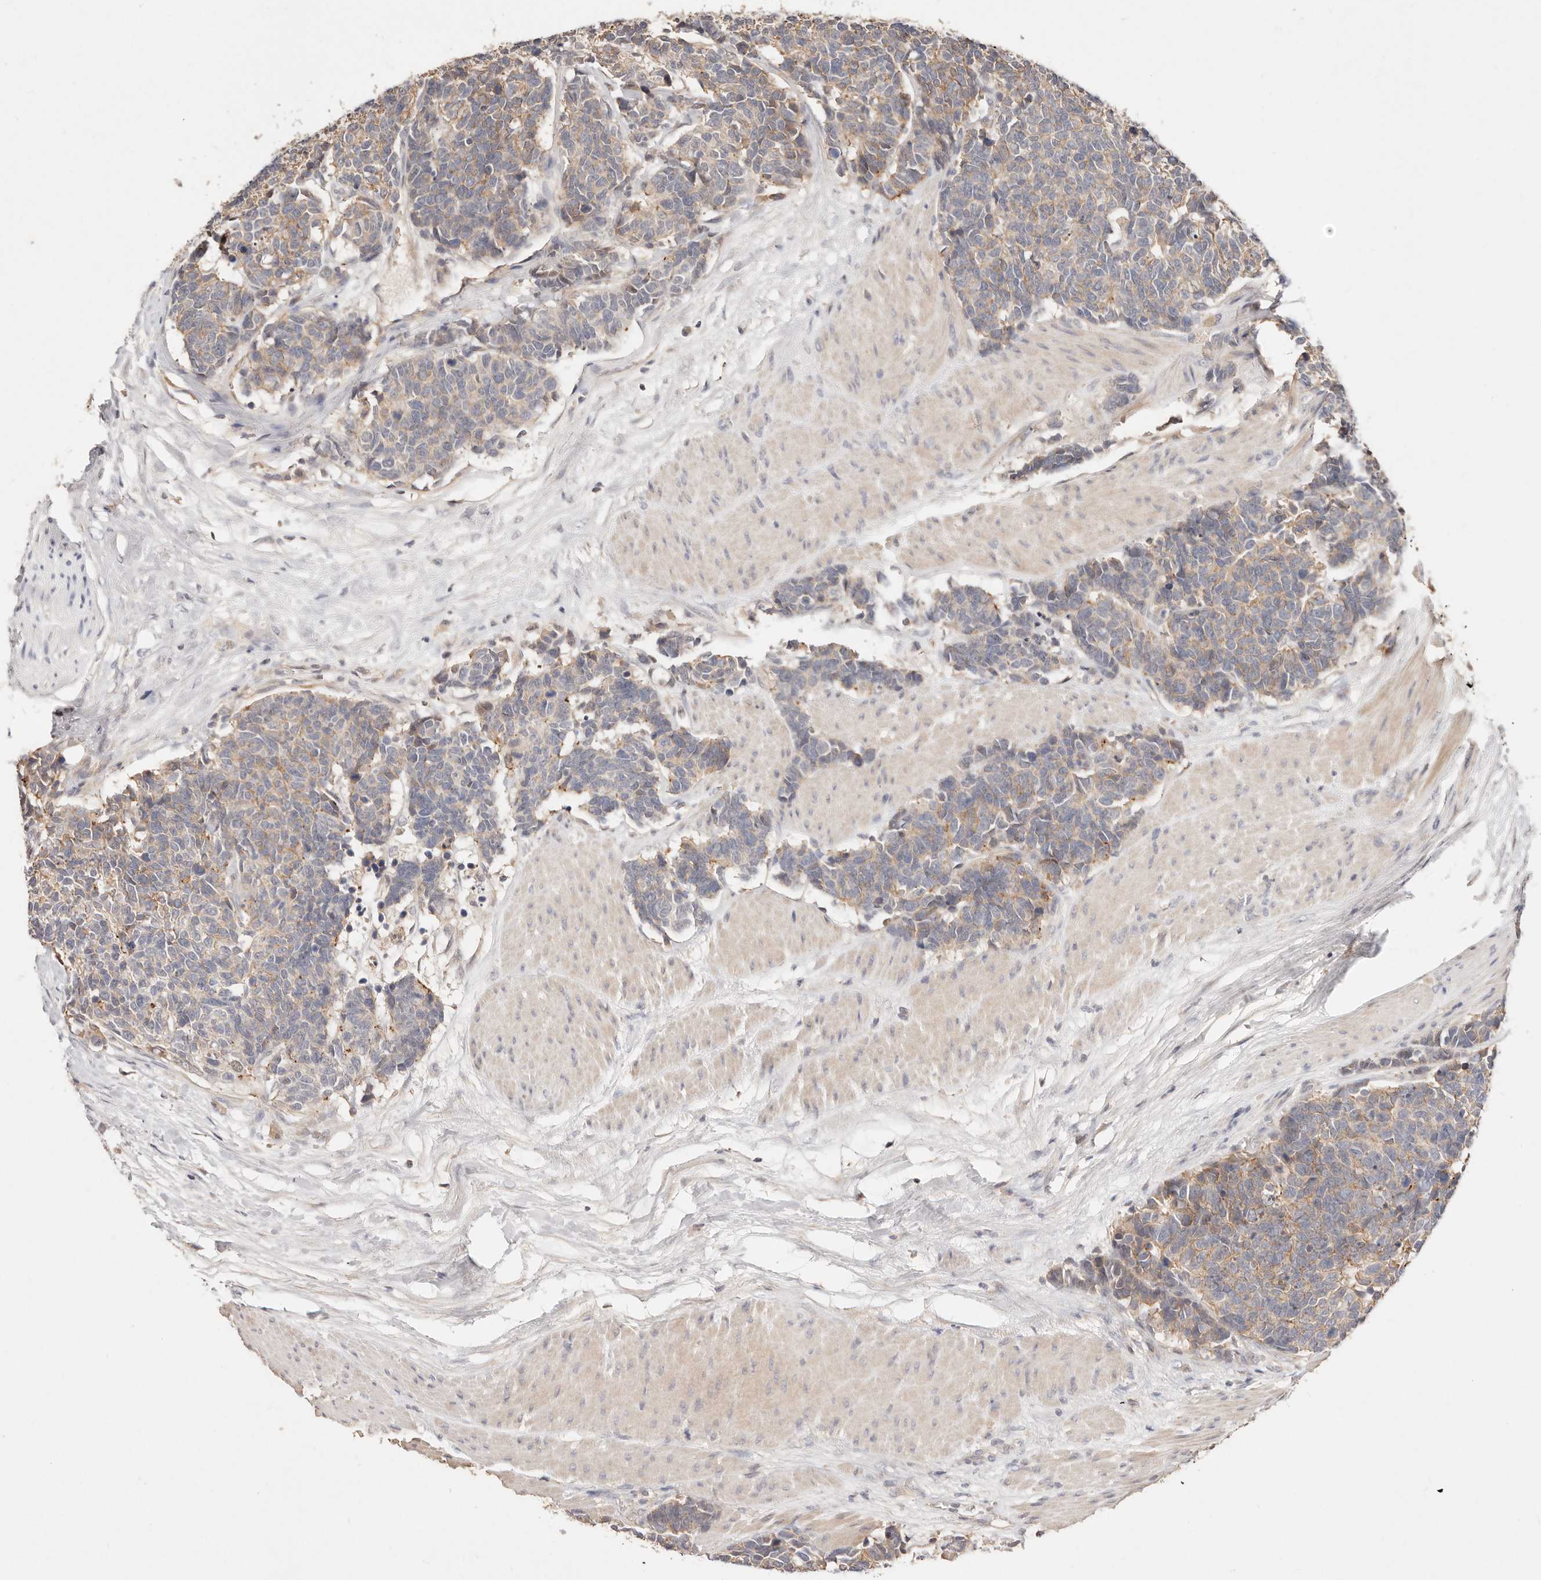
{"staining": {"intensity": "weak", "quantity": "25%-75%", "location": "cytoplasmic/membranous"}, "tissue": "carcinoid", "cell_type": "Tumor cells", "image_type": "cancer", "snomed": [{"axis": "morphology", "description": "Carcinoma, NOS"}, {"axis": "morphology", "description": "Carcinoid, malignant, NOS"}, {"axis": "topography", "description": "Urinary bladder"}], "caption": "This photomicrograph reveals IHC staining of malignant carcinoid, with low weak cytoplasmic/membranous staining in about 25%-75% of tumor cells.", "gene": "CXADR", "patient": {"sex": "male", "age": 57}}